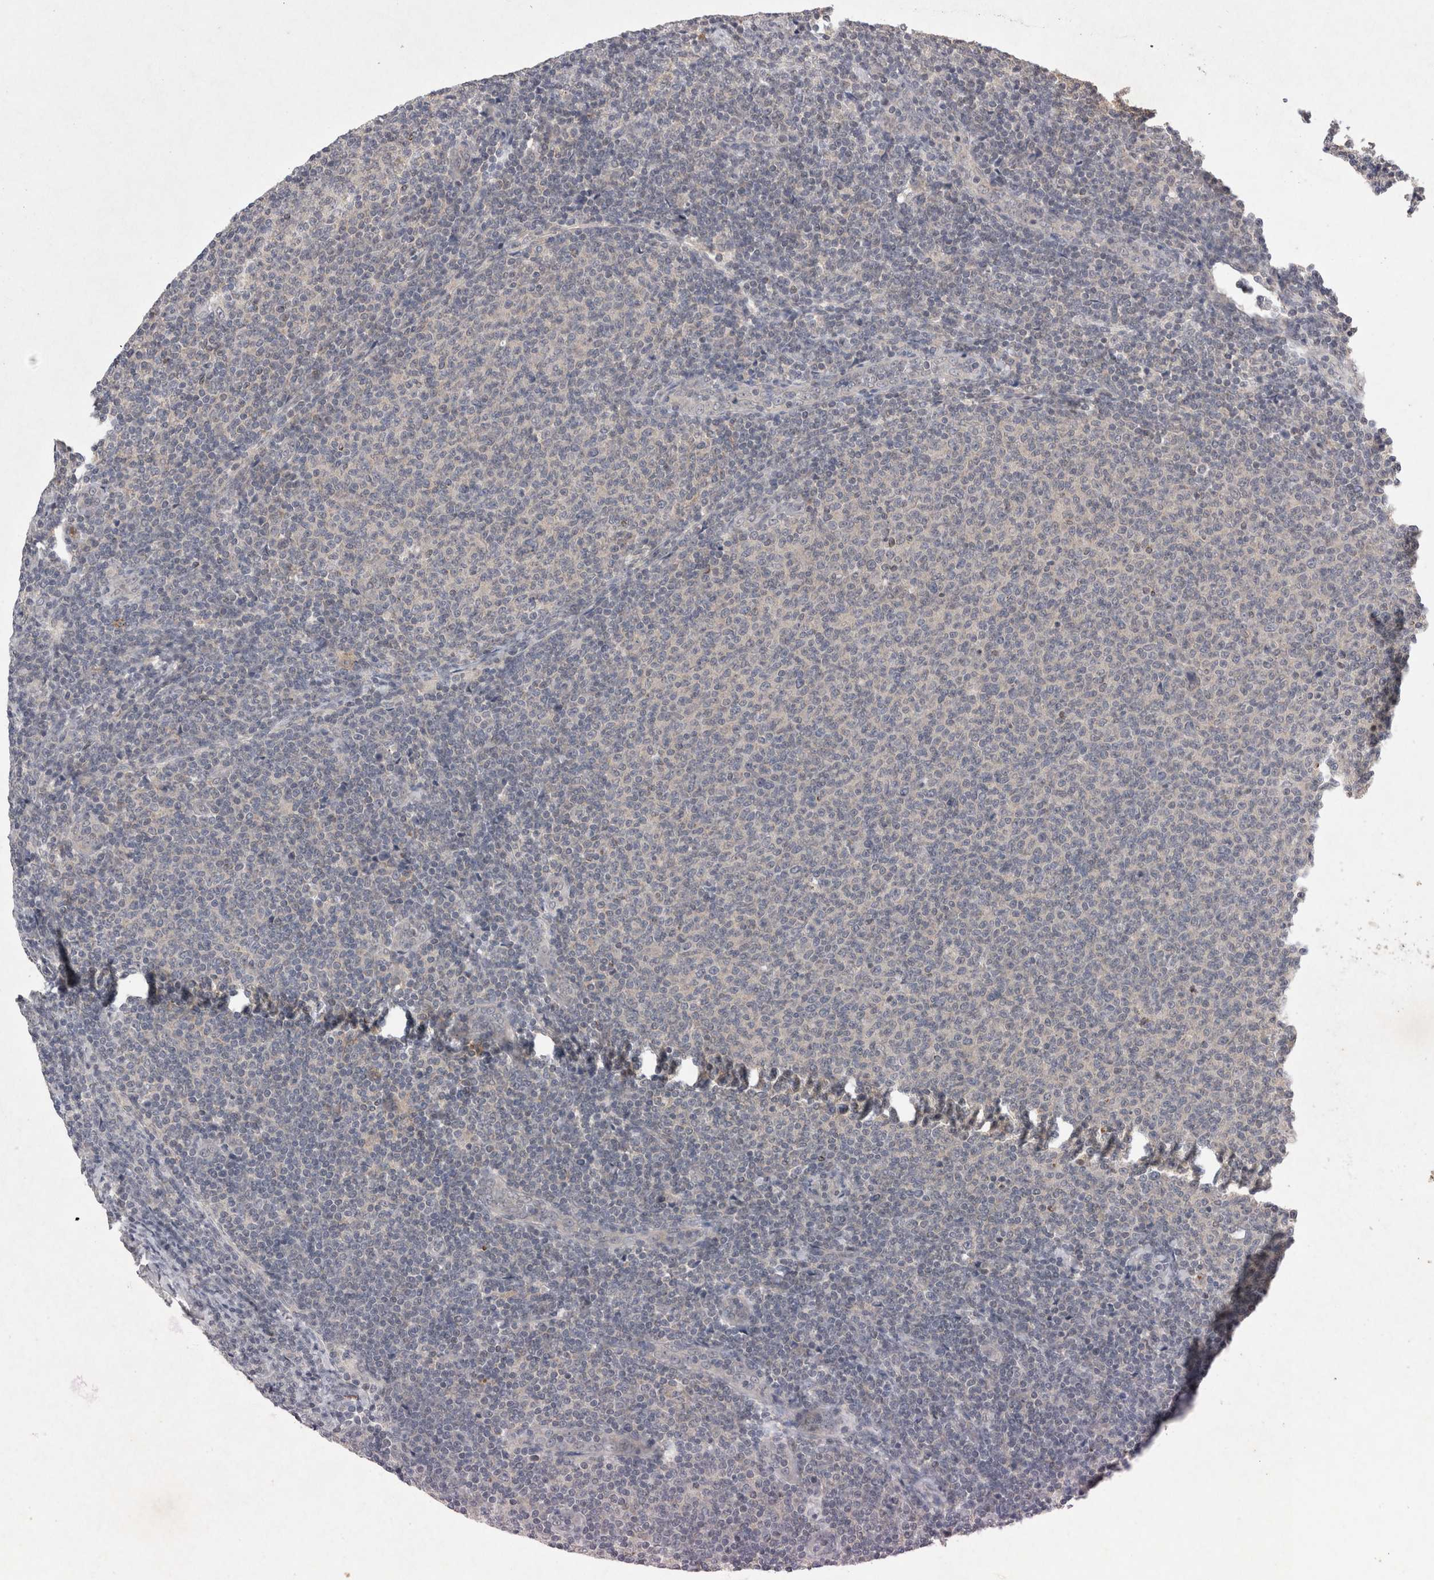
{"staining": {"intensity": "negative", "quantity": "none", "location": "none"}, "tissue": "lymphoma", "cell_type": "Tumor cells", "image_type": "cancer", "snomed": [{"axis": "morphology", "description": "Malignant lymphoma, non-Hodgkin's type, Low grade"}, {"axis": "topography", "description": "Lymph node"}], "caption": "DAB (3,3'-diaminobenzidine) immunohistochemical staining of human malignant lymphoma, non-Hodgkin's type (low-grade) demonstrates no significant staining in tumor cells.", "gene": "RASSF3", "patient": {"sex": "male", "age": 66}}